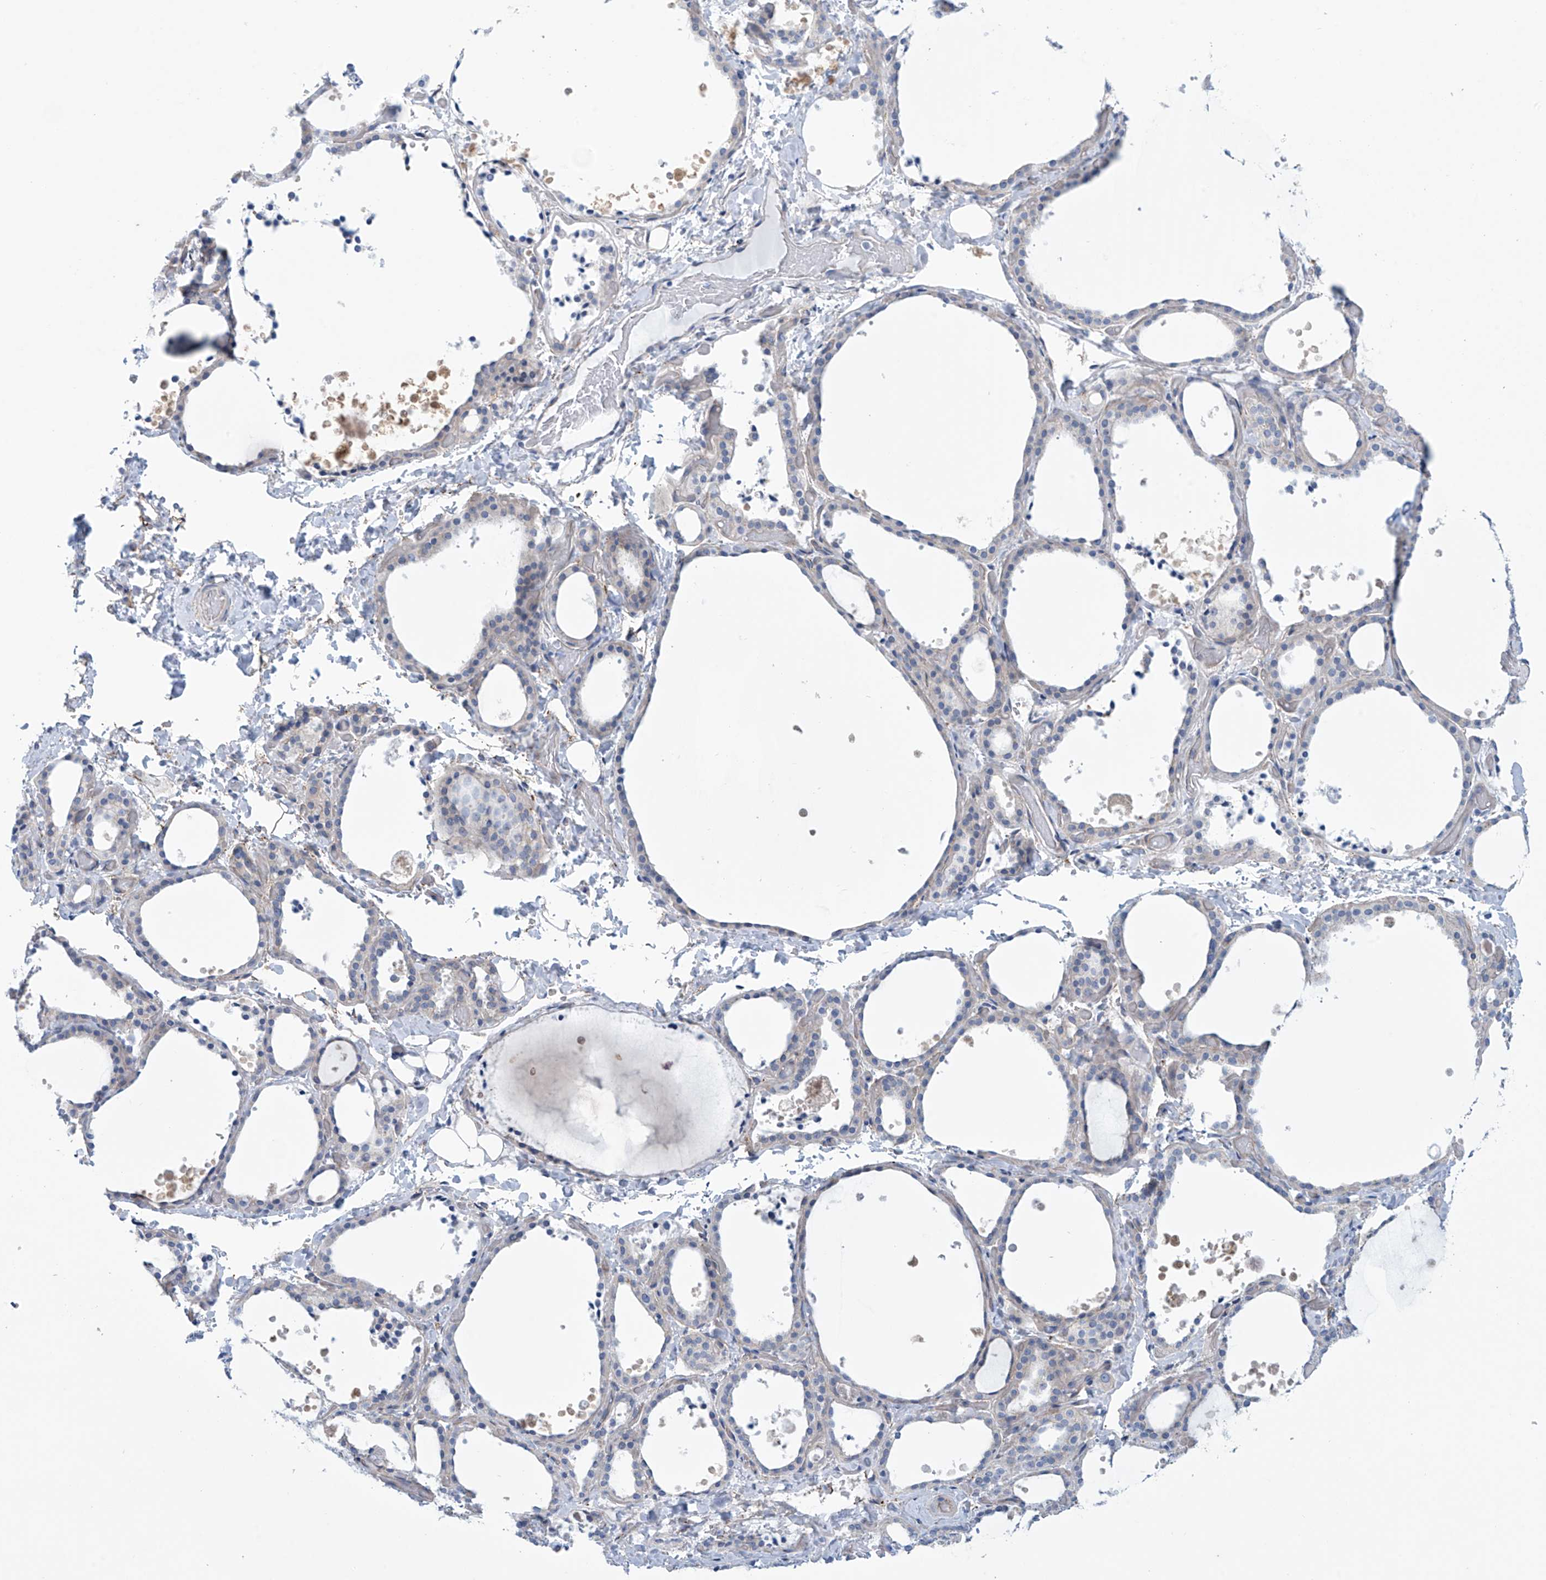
{"staining": {"intensity": "negative", "quantity": "none", "location": "none"}, "tissue": "thyroid gland", "cell_type": "Glandular cells", "image_type": "normal", "snomed": [{"axis": "morphology", "description": "Normal tissue, NOS"}, {"axis": "topography", "description": "Thyroid gland"}], "caption": "High power microscopy micrograph of an immunohistochemistry (IHC) photomicrograph of benign thyroid gland, revealing no significant staining in glandular cells. The staining is performed using DAB brown chromogen with nuclei counter-stained in using hematoxylin.", "gene": "ABHD13", "patient": {"sex": "female", "age": 44}}